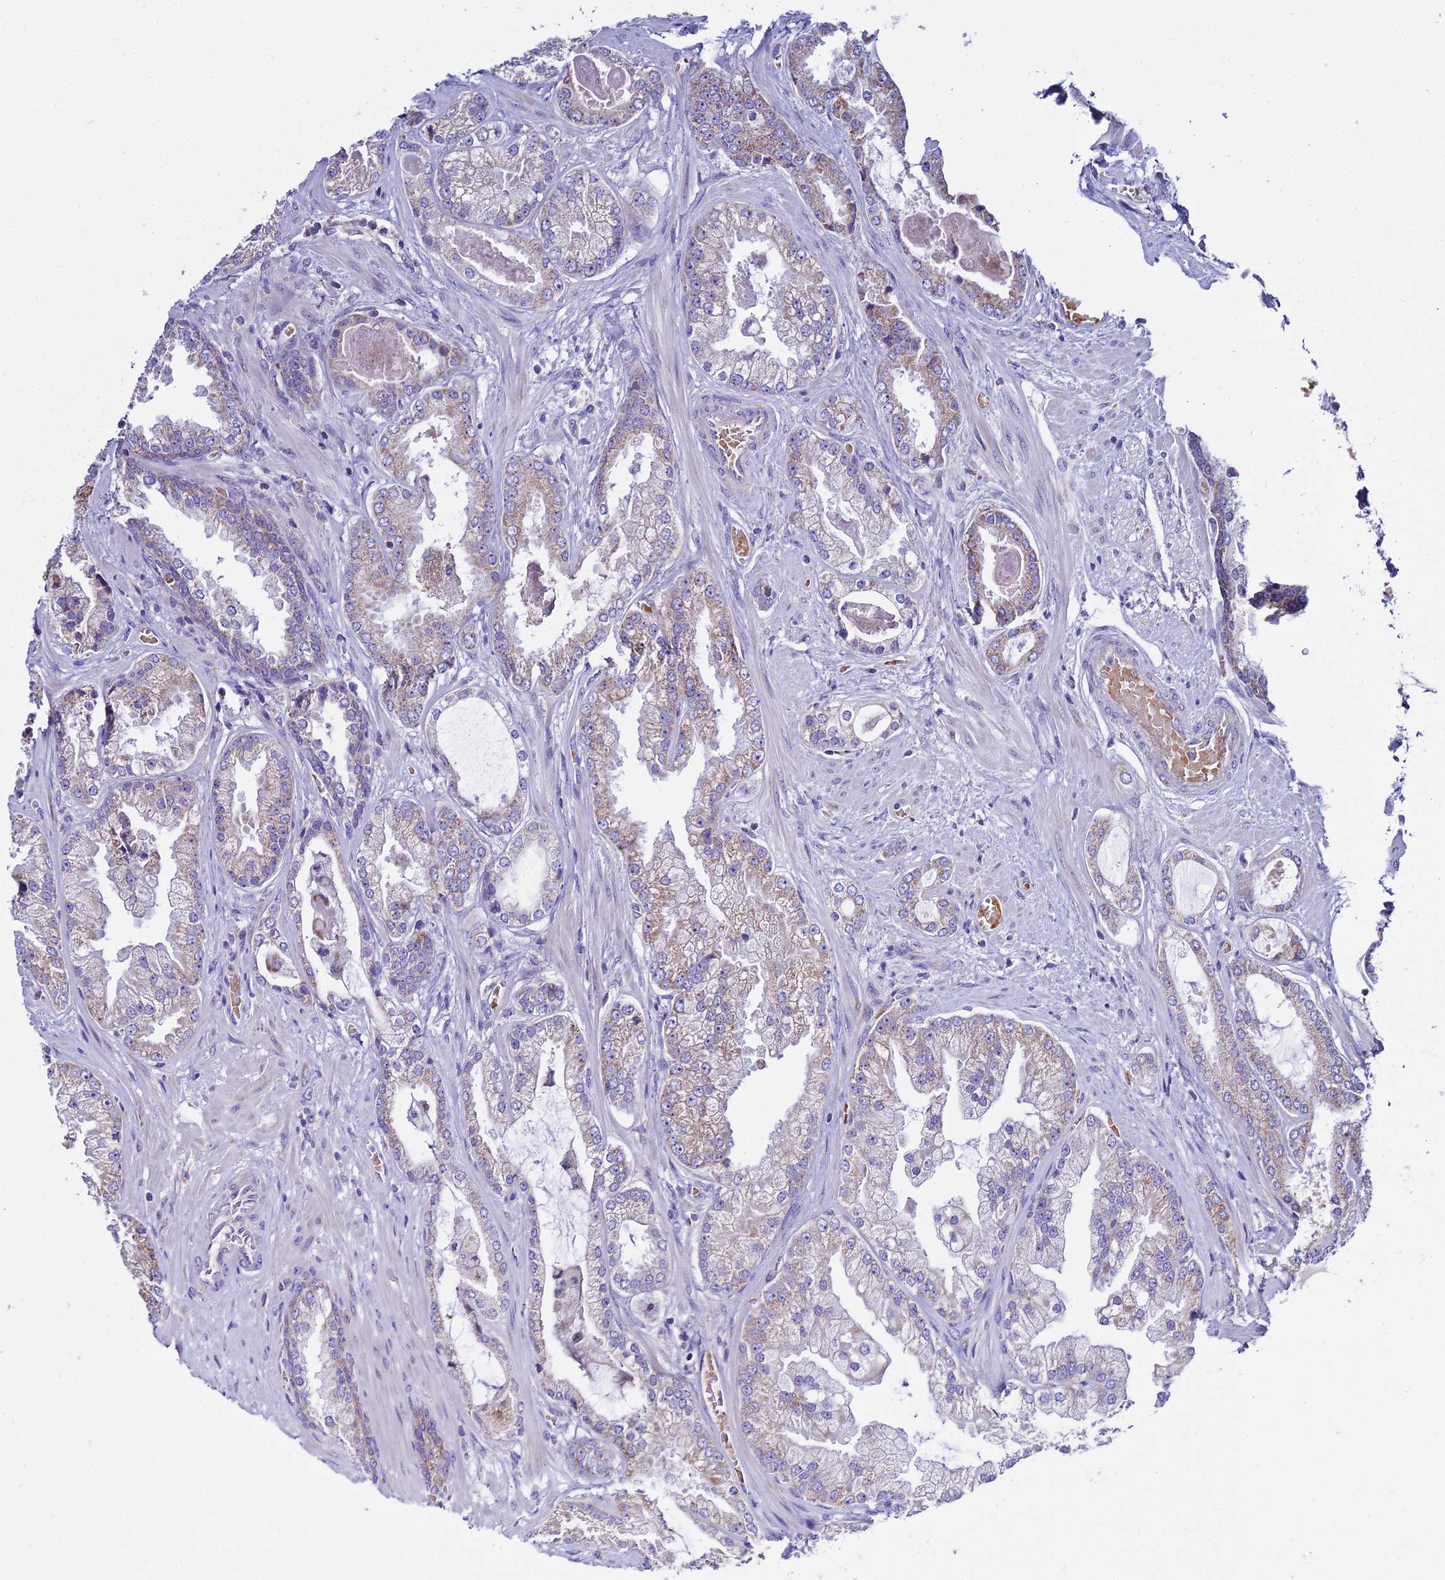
{"staining": {"intensity": "weak", "quantity": "<25%", "location": "cytoplasmic/membranous"}, "tissue": "prostate cancer", "cell_type": "Tumor cells", "image_type": "cancer", "snomed": [{"axis": "morphology", "description": "Adenocarcinoma, Low grade"}, {"axis": "topography", "description": "Prostate"}], "caption": "Tumor cells are negative for protein expression in human adenocarcinoma (low-grade) (prostate).", "gene": "TYW5", "patient": {"sex": "male", "age": 57}}